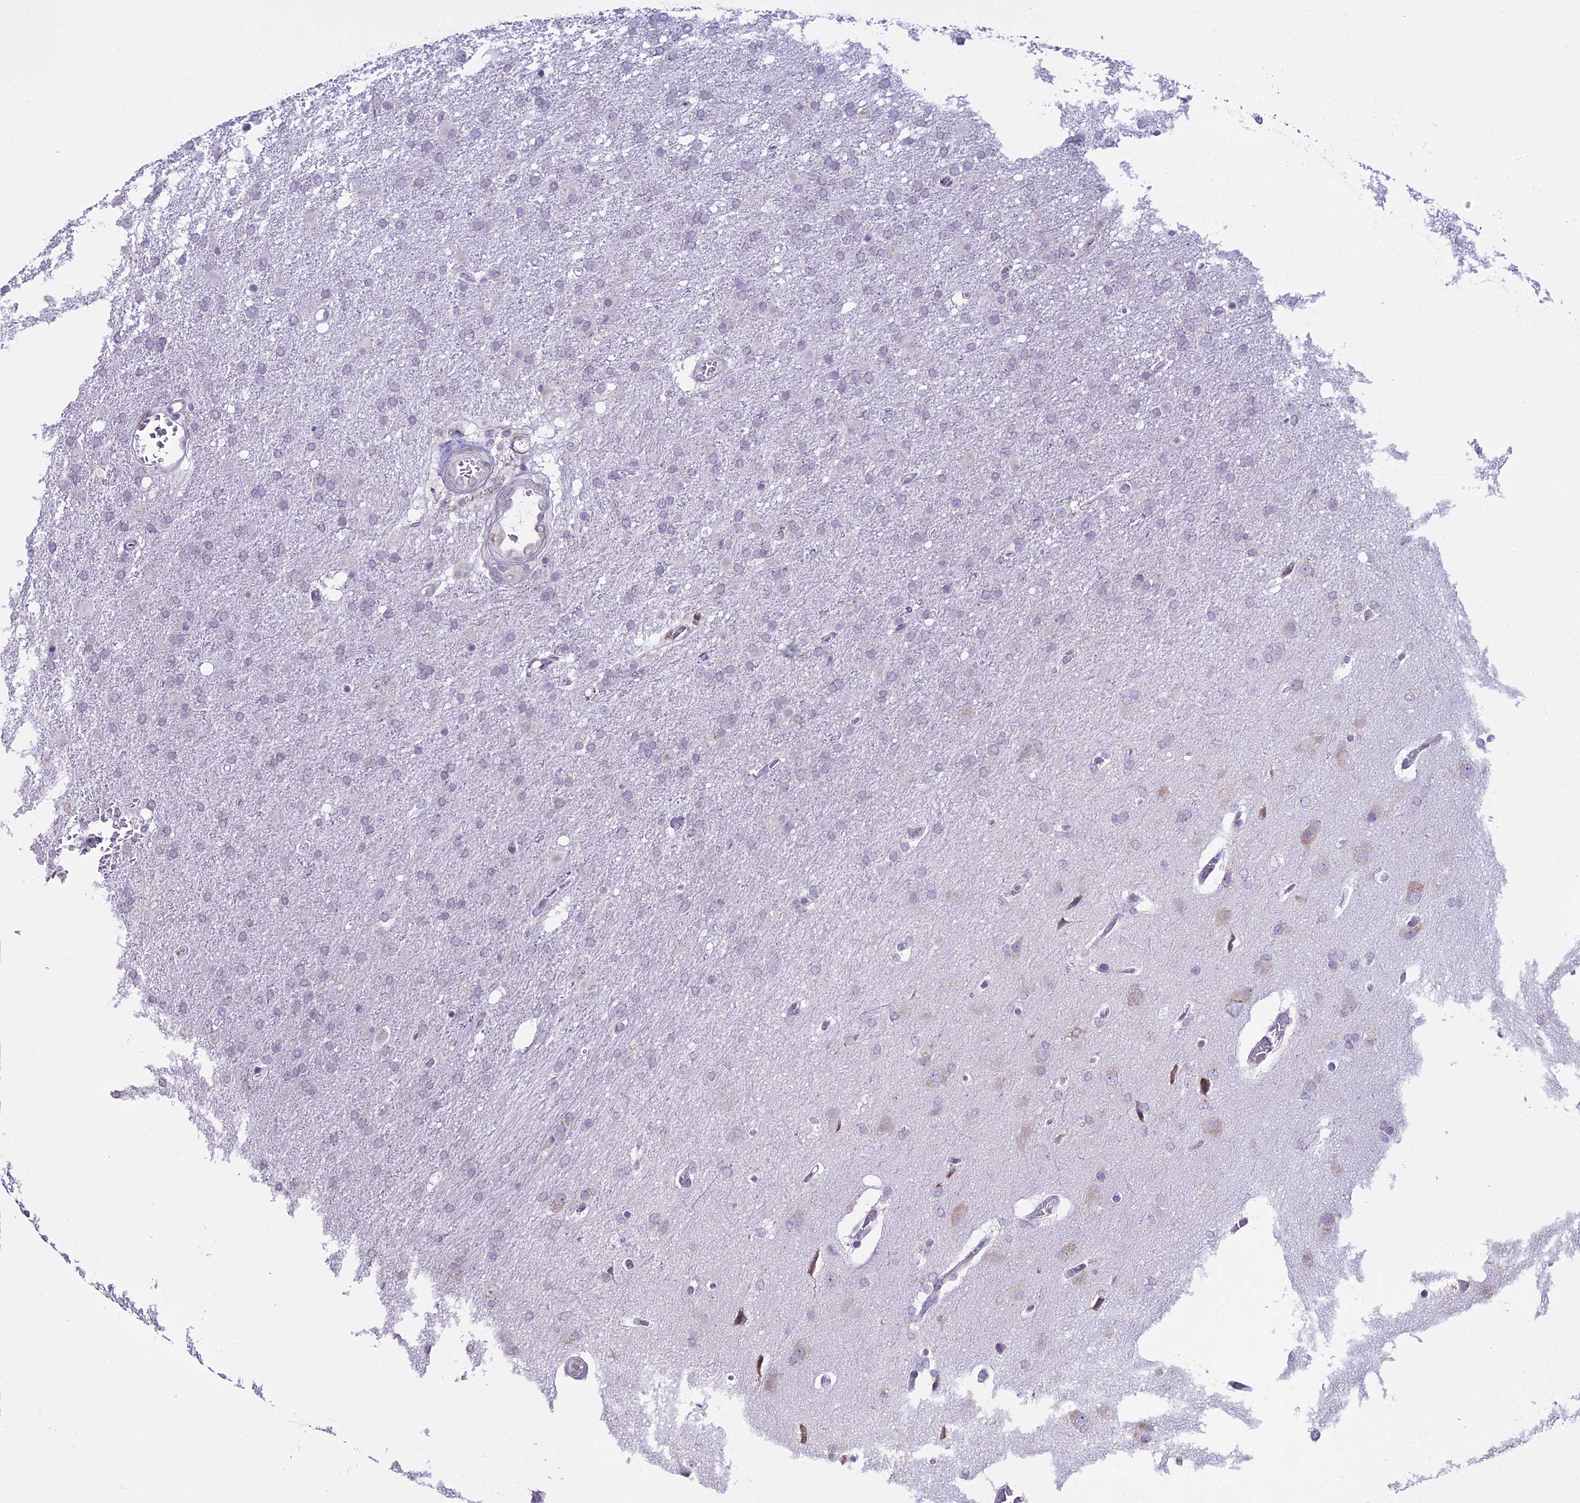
{"staining": {"intensity": "negative", "quantity": "none", "location": "none"}, "tissue": "glioma", "cell_type": "Tumor cells", "image_type": "cancer", "snomed": [{"axis": "morphology", "description": "Glioma, malignant, High grade"}, {"axis": "topography", "description": "Brain"}], "caption": "Protein analysis of glioma demonstrates no significant expression in tumor cells. (Brightfield microscopy of DAB IHC at high magnification).", "gene": "RPS26", "patient": {"sex": "female", "age": 74}}